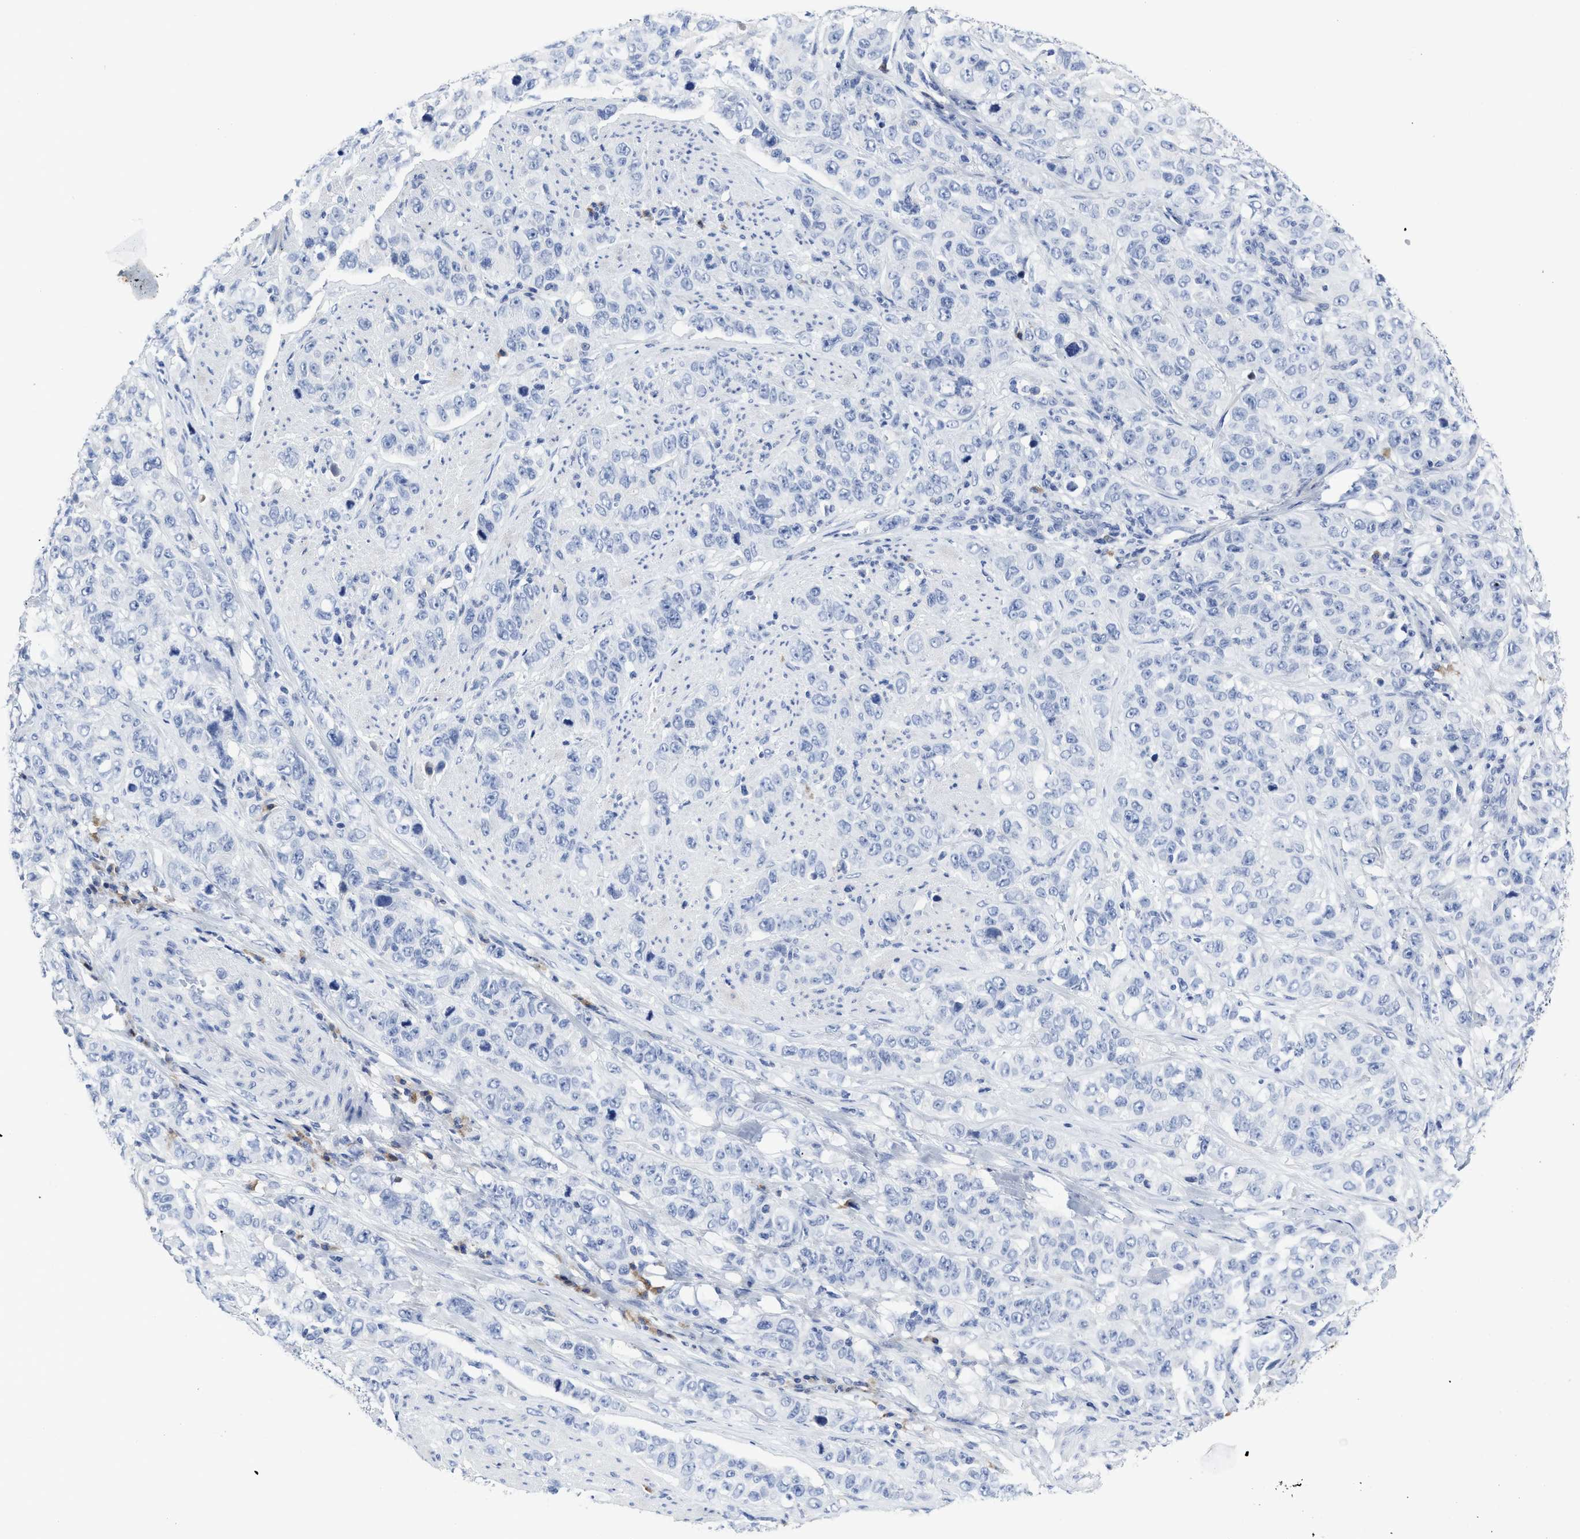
{"staining": {"intensity": "negative", "quantity": "none", "location": "none"}, "tissue": "stomach cancer", "cell_type": "Tumor cells", "image_type": "cancer", "snomed": [{"axis": "morphology", "description": "Adenocarcinoma, NOS"}, {"axis": "topography", "description": "Stomach"}], "caption": "The photomicrograph demonstrates no significant expression in tumor cells of adenocarcinoma (stomach).", "gene": "C2", "patient": {"sex": "male", "age": 48}}